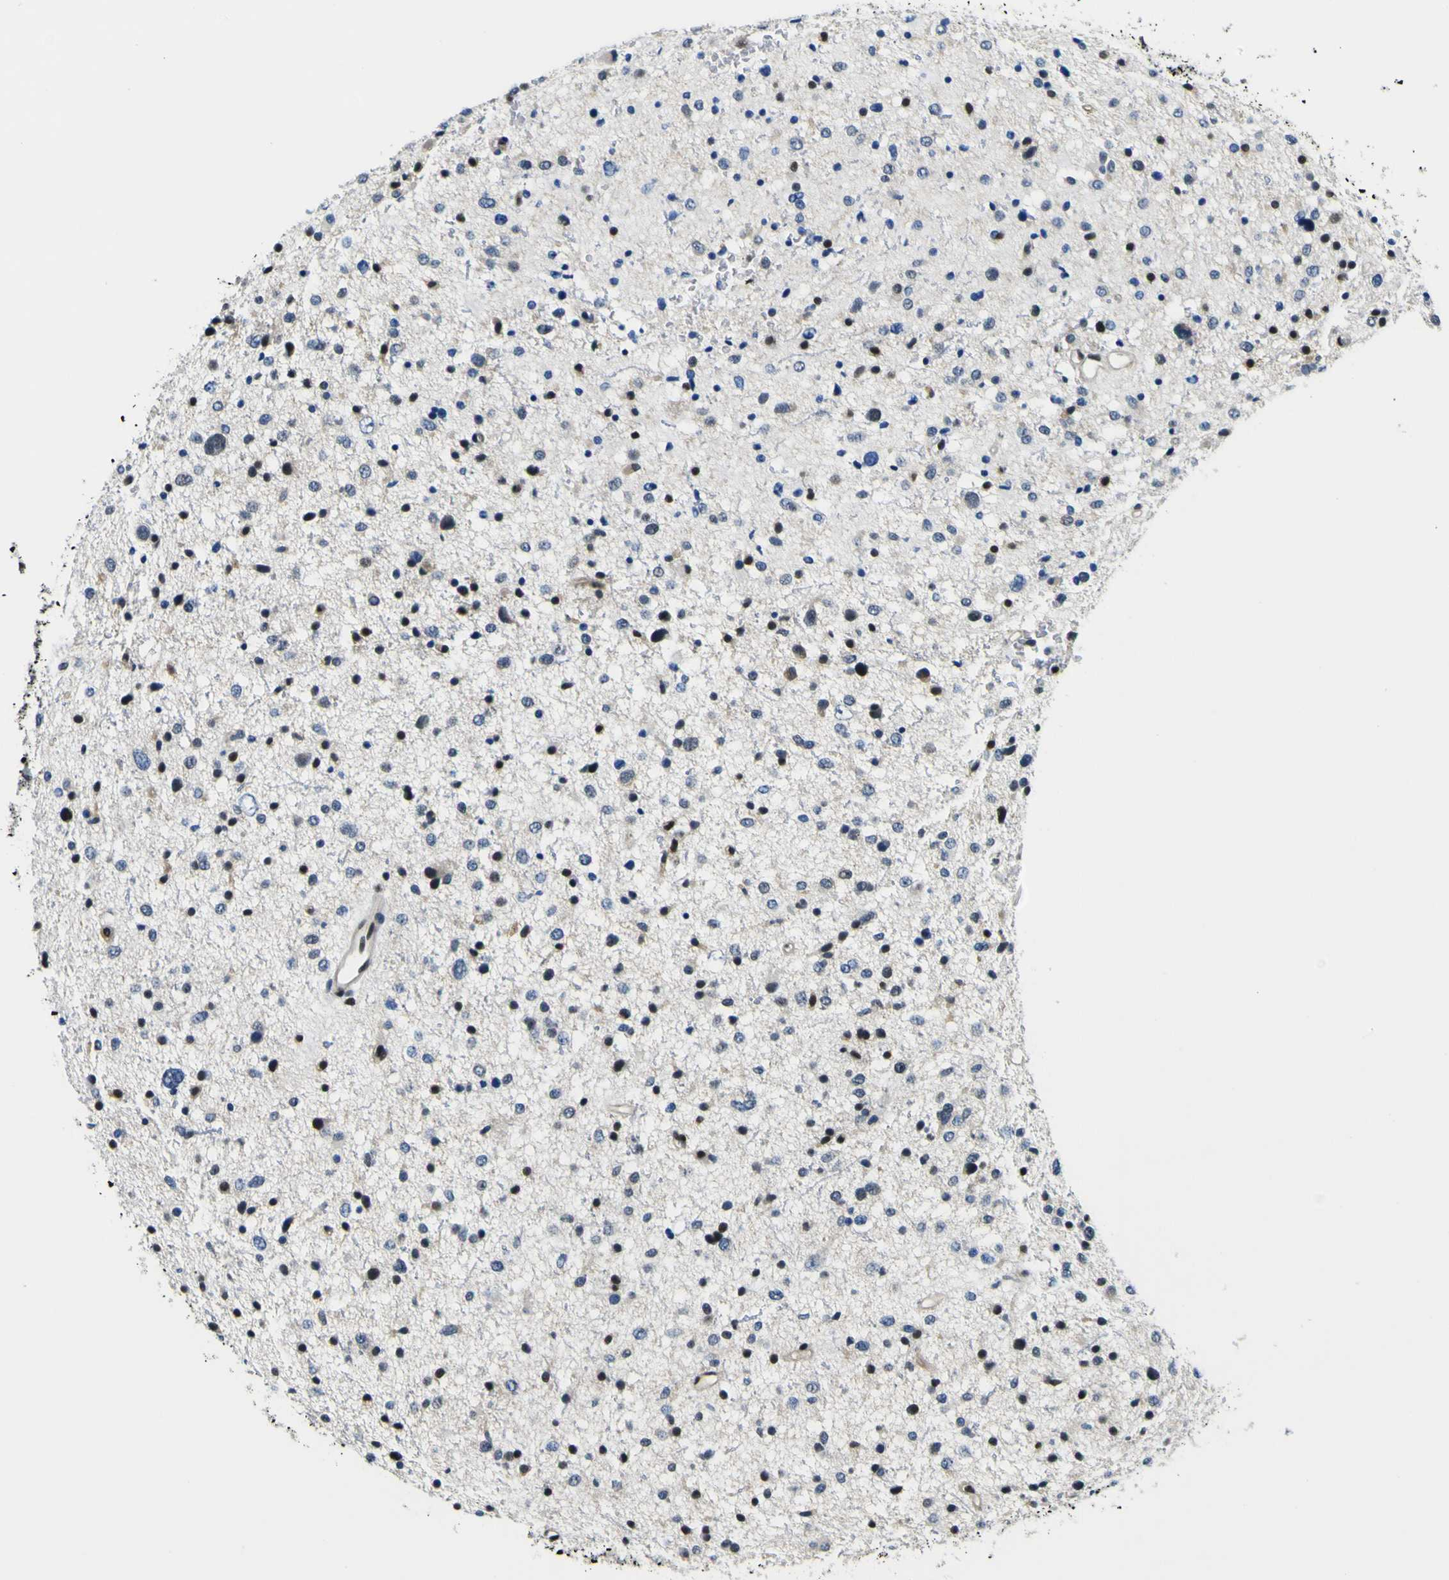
{"staining": {"intensity": "strong", "quantity": "25%-75%", "location": "nuclear"}, "tissue": "glioma", "cell_type": "Tumor cells", "image_type": "cancer", "snomed": [{"axis": "morphology", "description": "Glioma, malignant, Low grade"}, {"axis": "topography", "description": "Brain"}], "caption": "Protein expression analysis of malignant glioma (low-grade) shows strong nuclear positivity in approximately 25%-75% of tumor cells.", "gene": "SP1", "patient": {"sex": "female", "age": 37}}